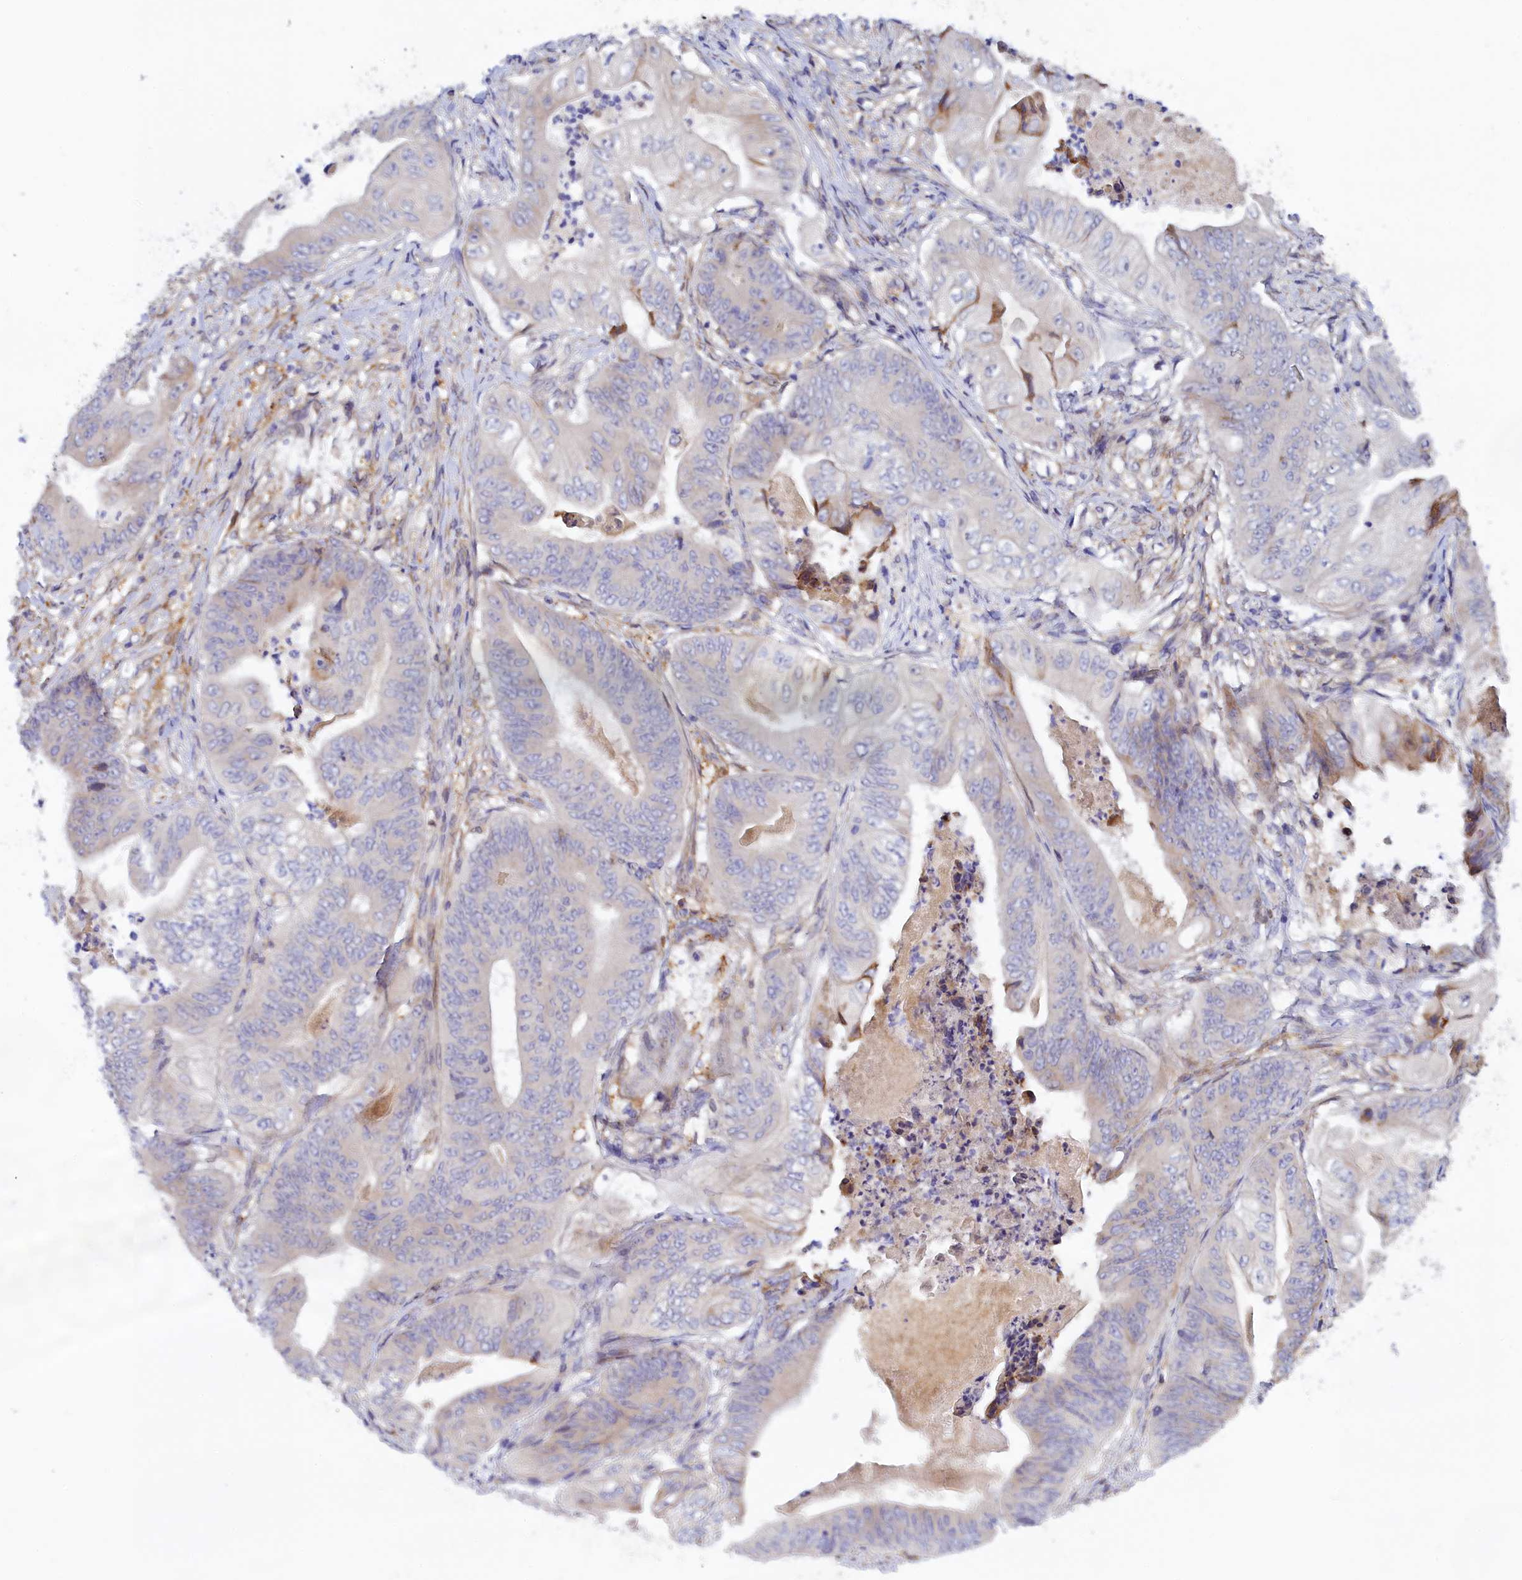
{"staining": {"intensity": "negative", "quantity": "none", "location": "none"}, "tissue": "stomach cancer", "cell_type": "Tumor cells", "image_type": "cancer", "snomed": [{"axis": "morphology", "description": "Adenocarcinoma, NOS"}, {"axis": "topography", "description": "Stomach"}], "caption": "Immunohistochemical staining of human stomach cancer (adenocarcinoma) exhibits no significant positivity in tumor cells. (Brightfield microscopy of DAB (3,3'-diaminobenzidine) IHC at high magnification).", "gene": "SPATA5L1", "patient": {"sex": "male", "age": 62}}